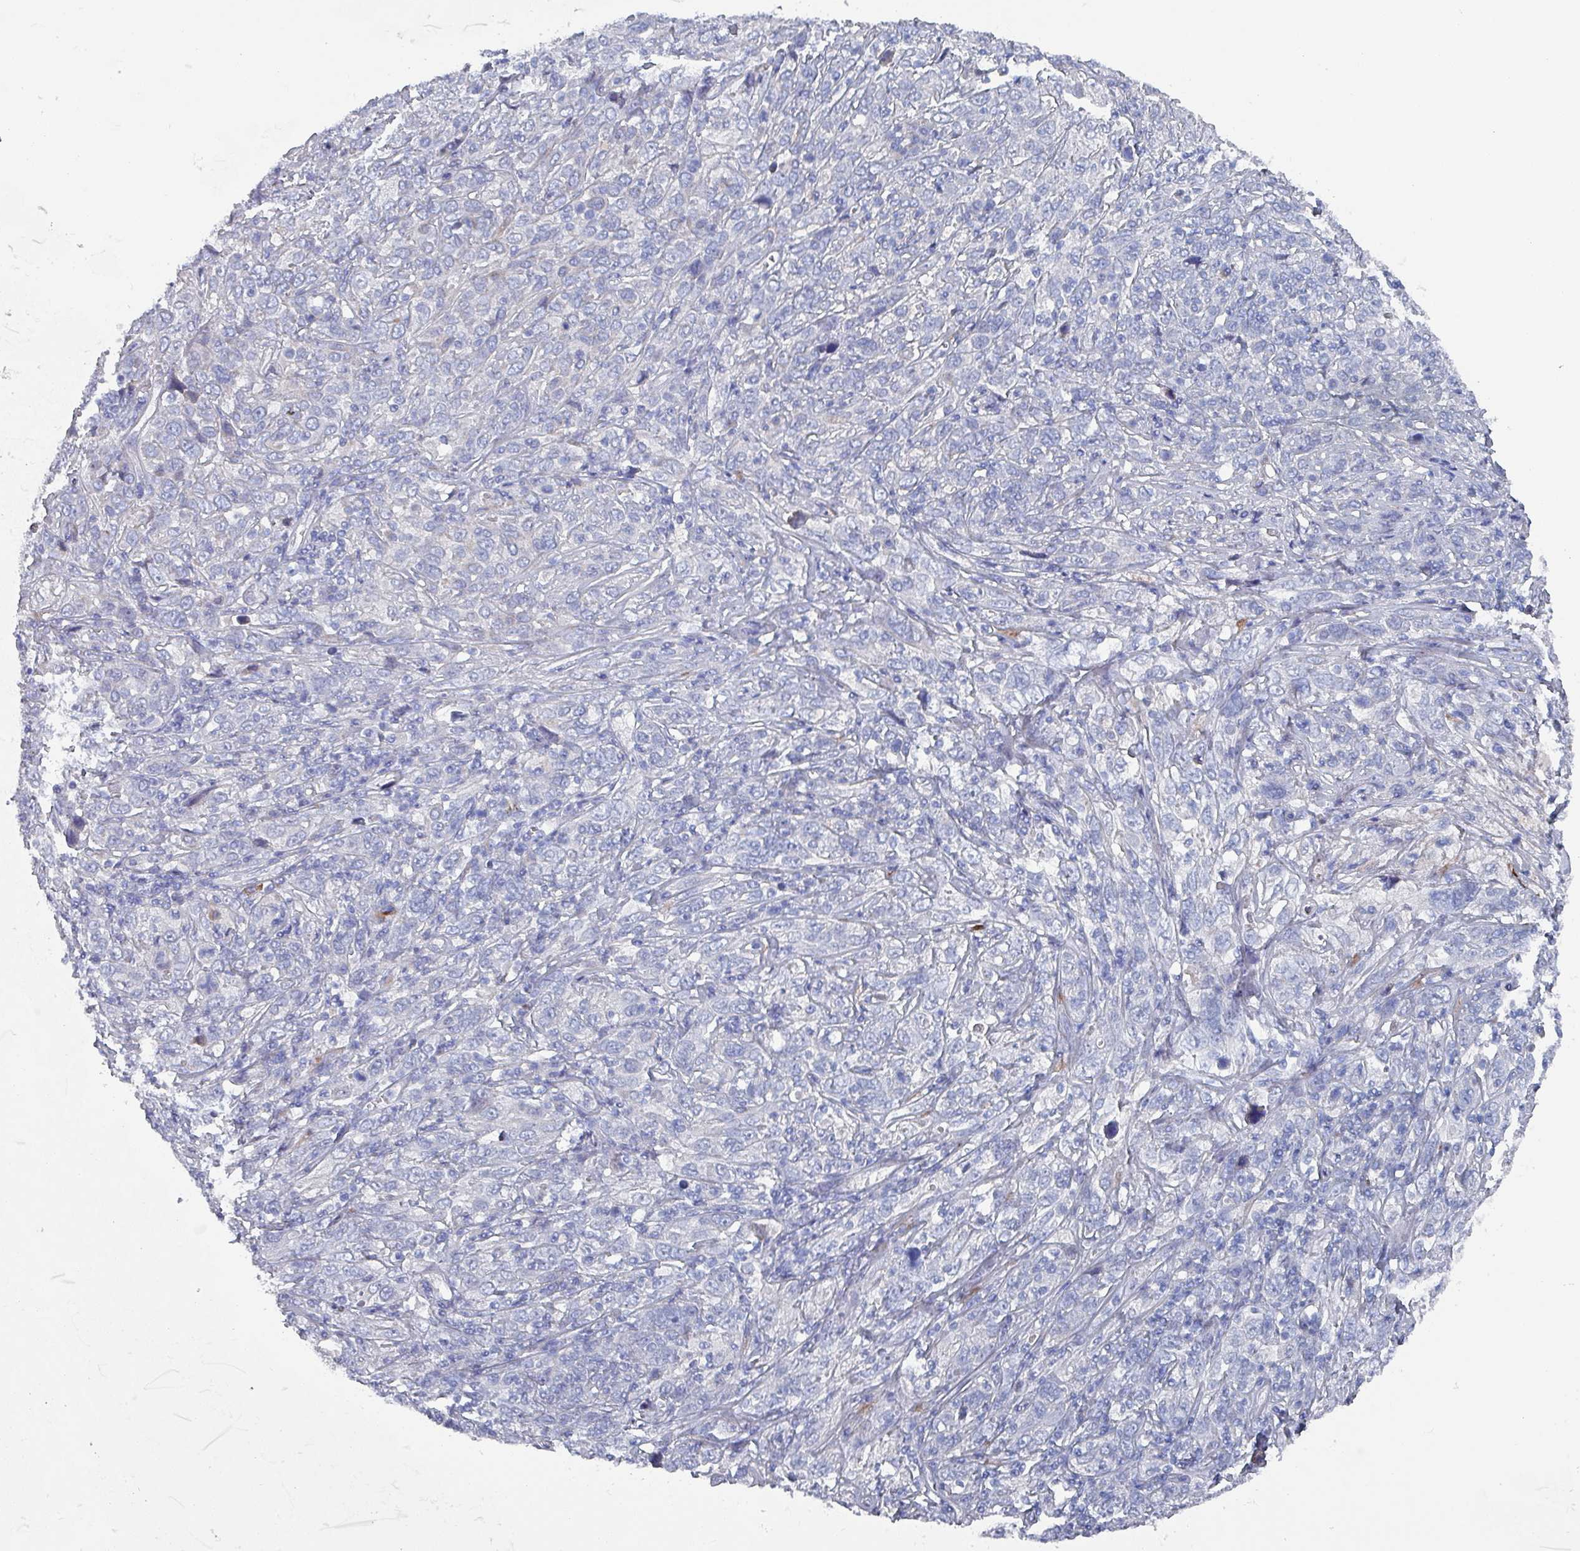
{"staining": {"intensity": "negative", "quantity": "none", "location": "none"}, "tissue": "cervical cancer", "cell_type": "Tumor cells", "image_type": "cancer", "snomed": [{"axis": "morphology", "description": "Squamous cell carcinoma, NOS"}, {"axis": "topography", "description": "Cervix"}], "caption": "Immunohistochemistry (IHC) of human cervical cancer (squamous cell carcinoma) exhibits no expression in tumor cells.", "gene": "DRD5", "patient": {"sex": "female", "age": 46}}